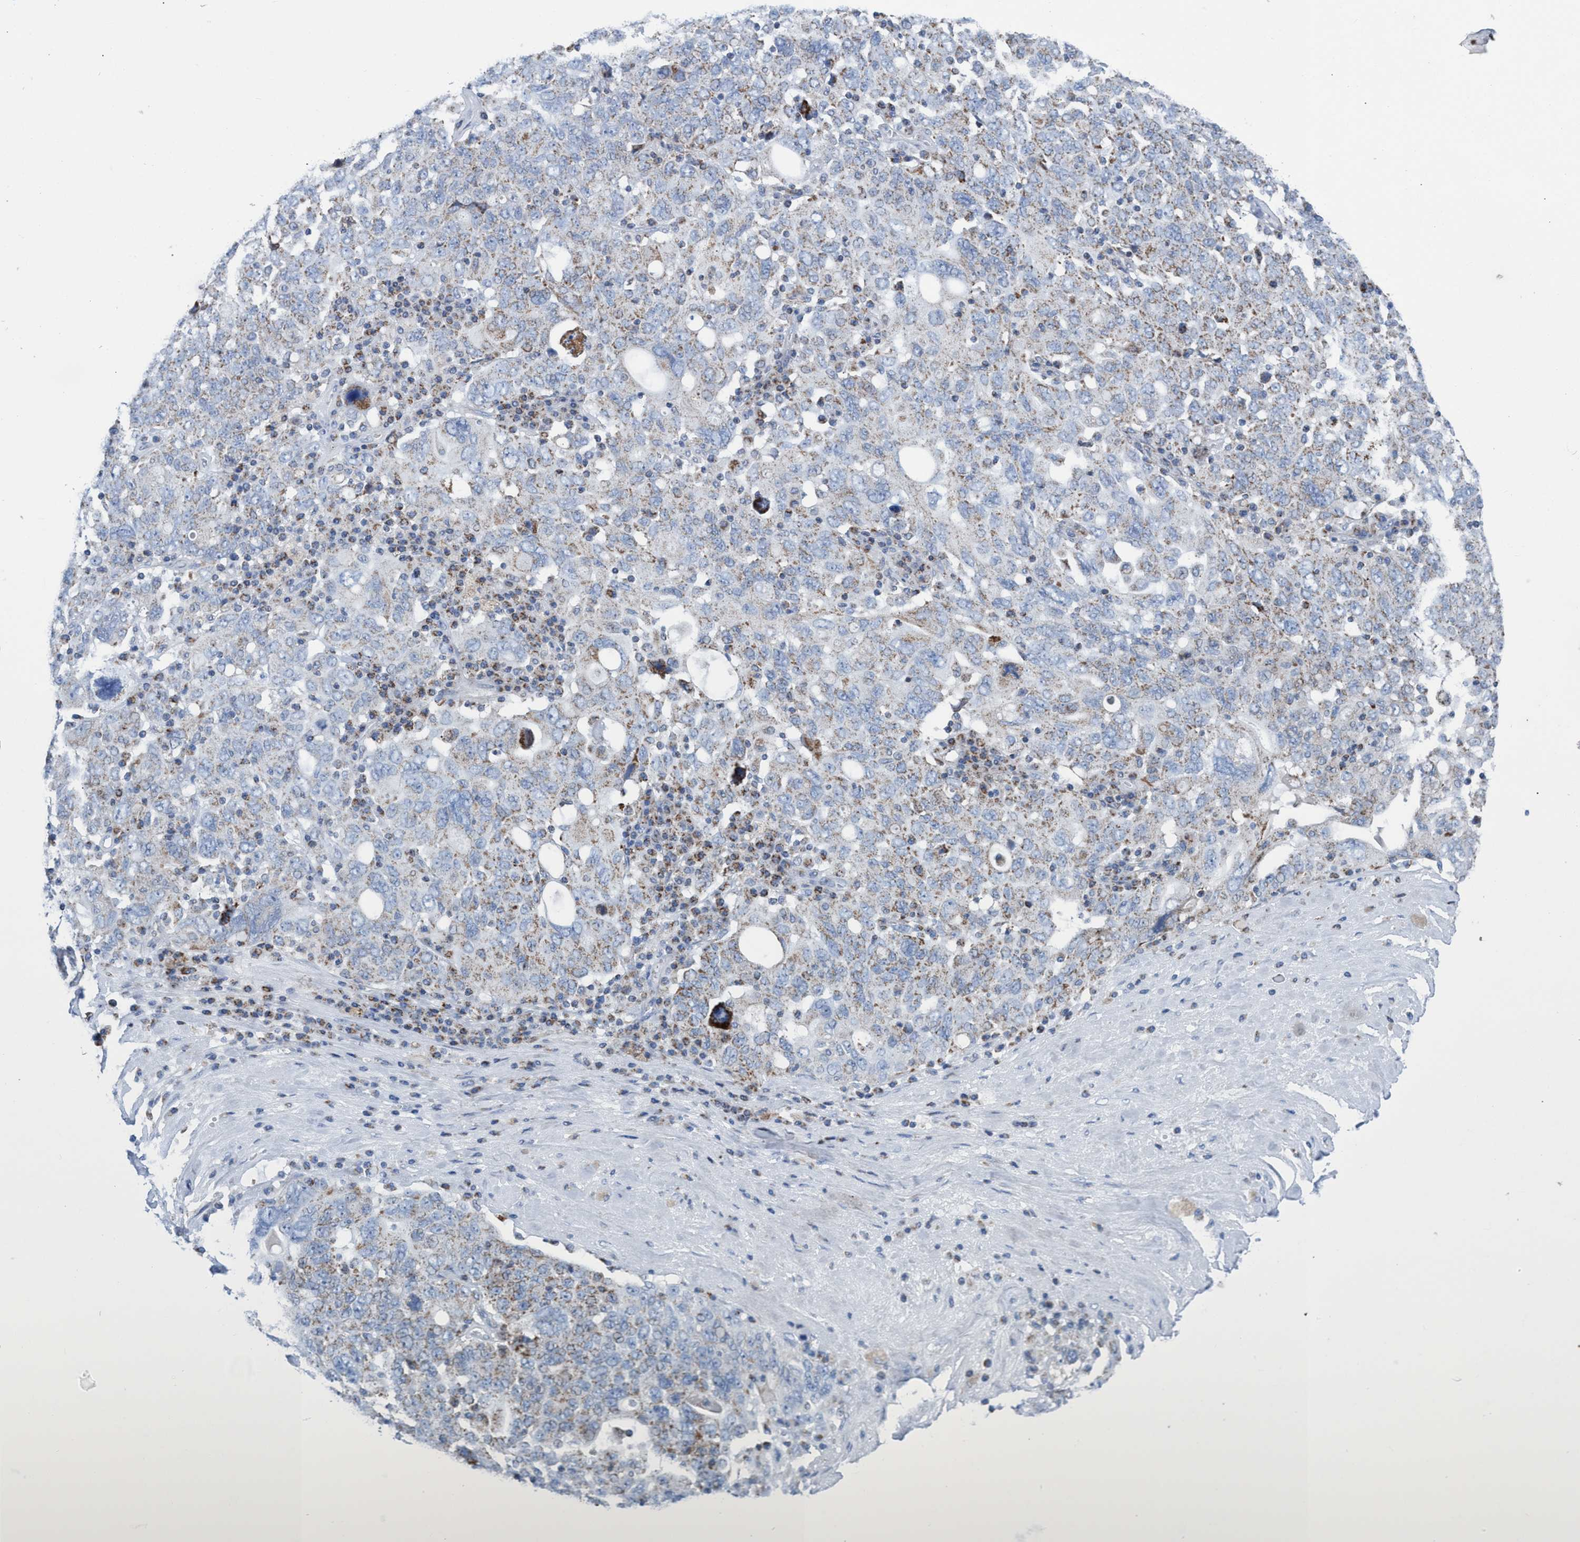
{"staining": {"intensity": "weak", "quantity": ">75%", "location": "cytoplasmic/membranous"}, "tissue": "ovarian cancer", "cell_type": "Tumor cells", "image_type": "cancer", "snomed": [{"axis": "morphology", "description": "Carcinoma, endometroid"}, {"axis": "topography", "description": "Ovary"}], "caption": "DAB immunohistochemical staining of endometroid carcinoma (ovarian) displays weak cytoplasmic/membranous protein positivity in approximately >75% of tumor cells. The staining was performed using DAB, with brown indicating positive protein expression. Nuclei are stained blue with hematoxylin.", "gene": "GGA3", "patient": {"sex": "female", "age": 62}}